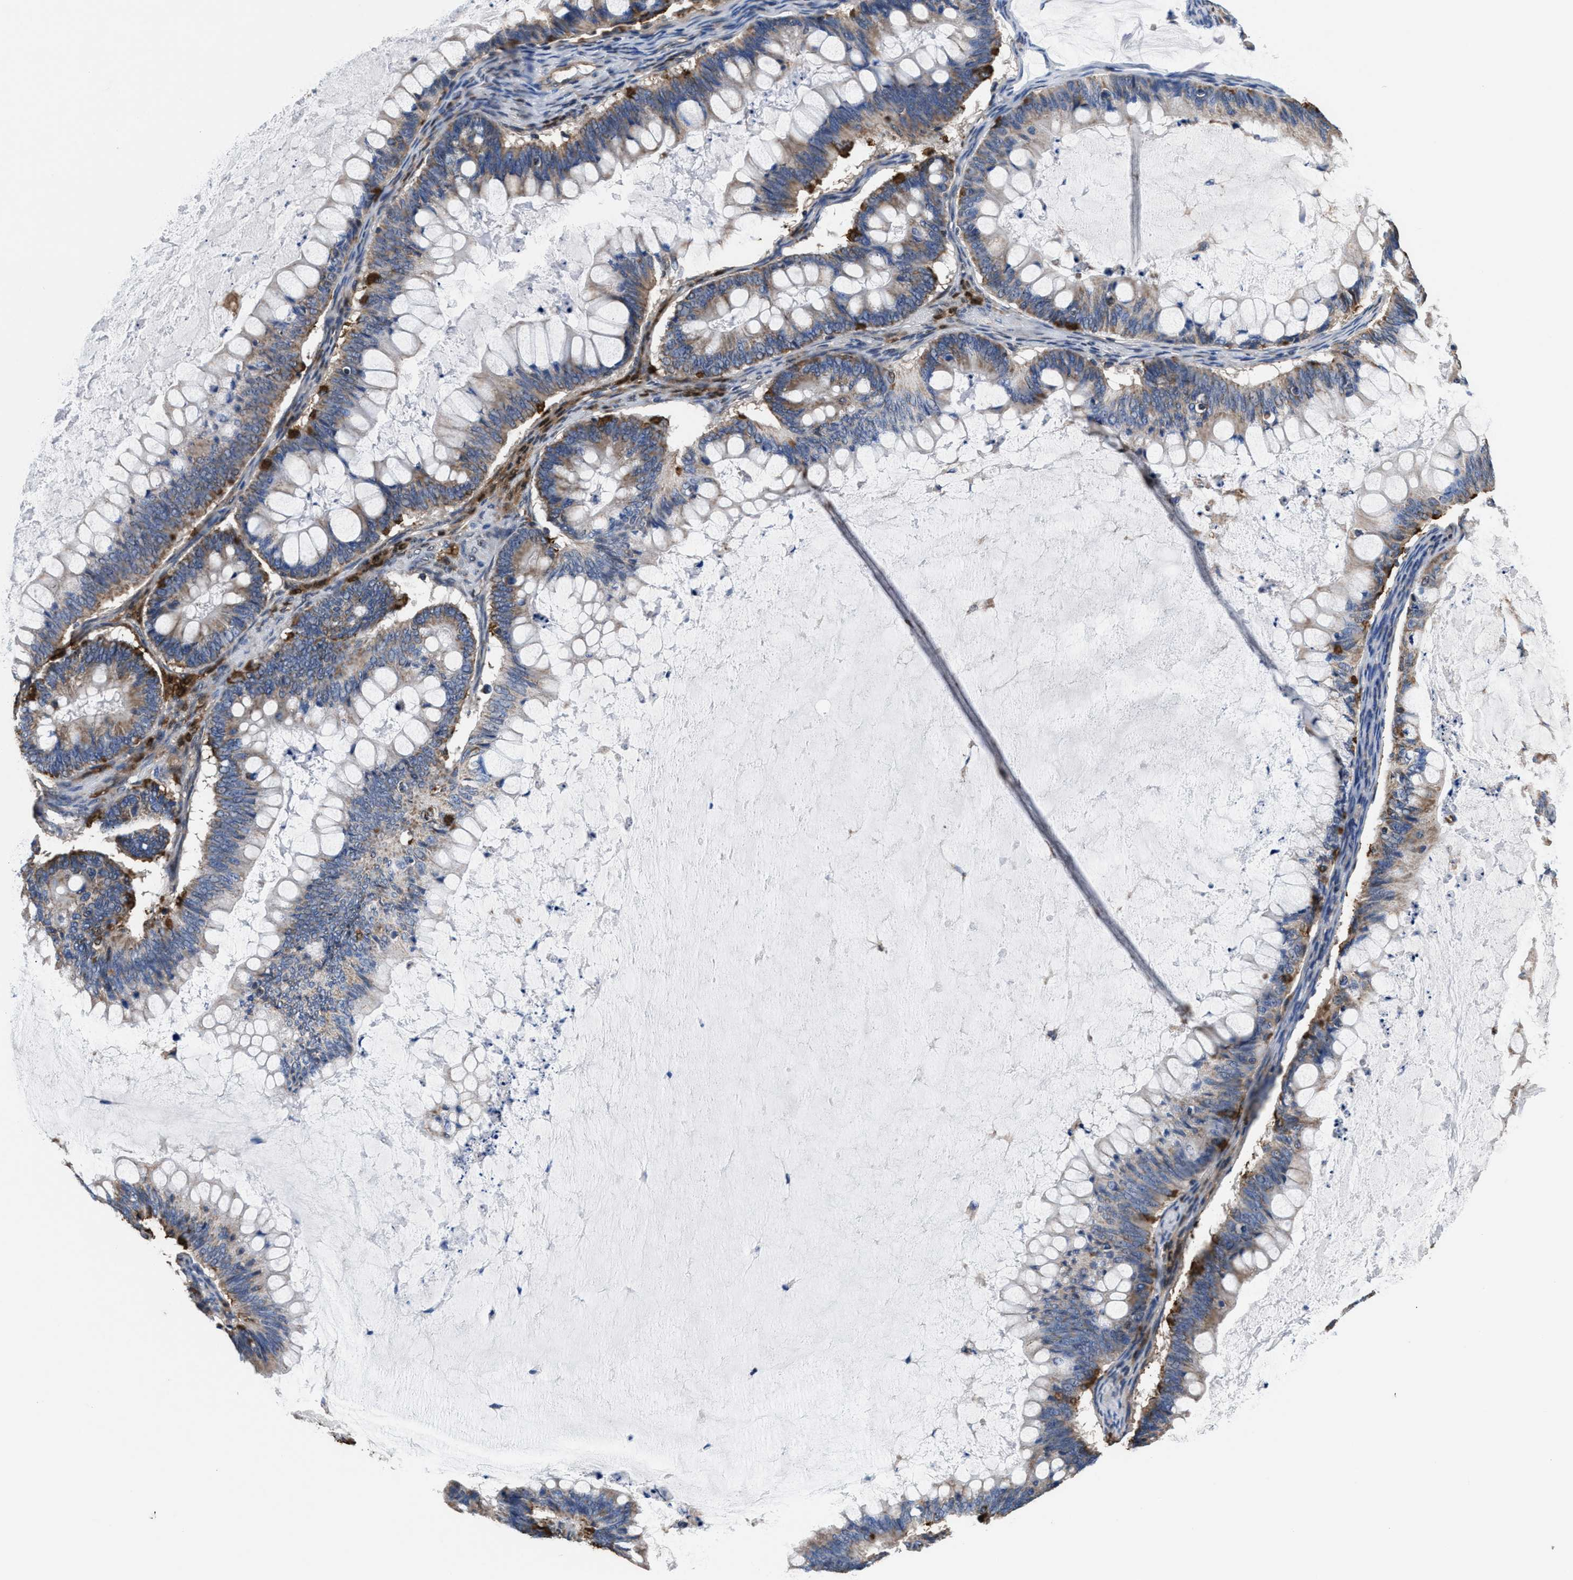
{"staining": {"intensity": "weak", "quantity": ">75%", "location": "cytoplasmic/membranous"}, "tissue": "ovarian cancer", "cell_type": "Tumor cells", "image_type": "cancer", "snomed": [{"axis": "morphology", "description": "Cystadenocarcinoma, mucinous, NOS"}, {"axis": "topography", "description": "Ovary"}], "caption": "IHC staining of ovarian cancer (mucinous cystadenocarcinoma), which demonstrates low levels of weak cytoplasmic/membranous staining in about >75% of tumor cells indicating weak cytoplasmic/membranous protein expression. The staining was performed using DAB (brown) for protein detection and nuclei were counterstained in hematoxylin (blue).", "gene": "ACLY", "patient": {"sex": "female", "age": 61}}